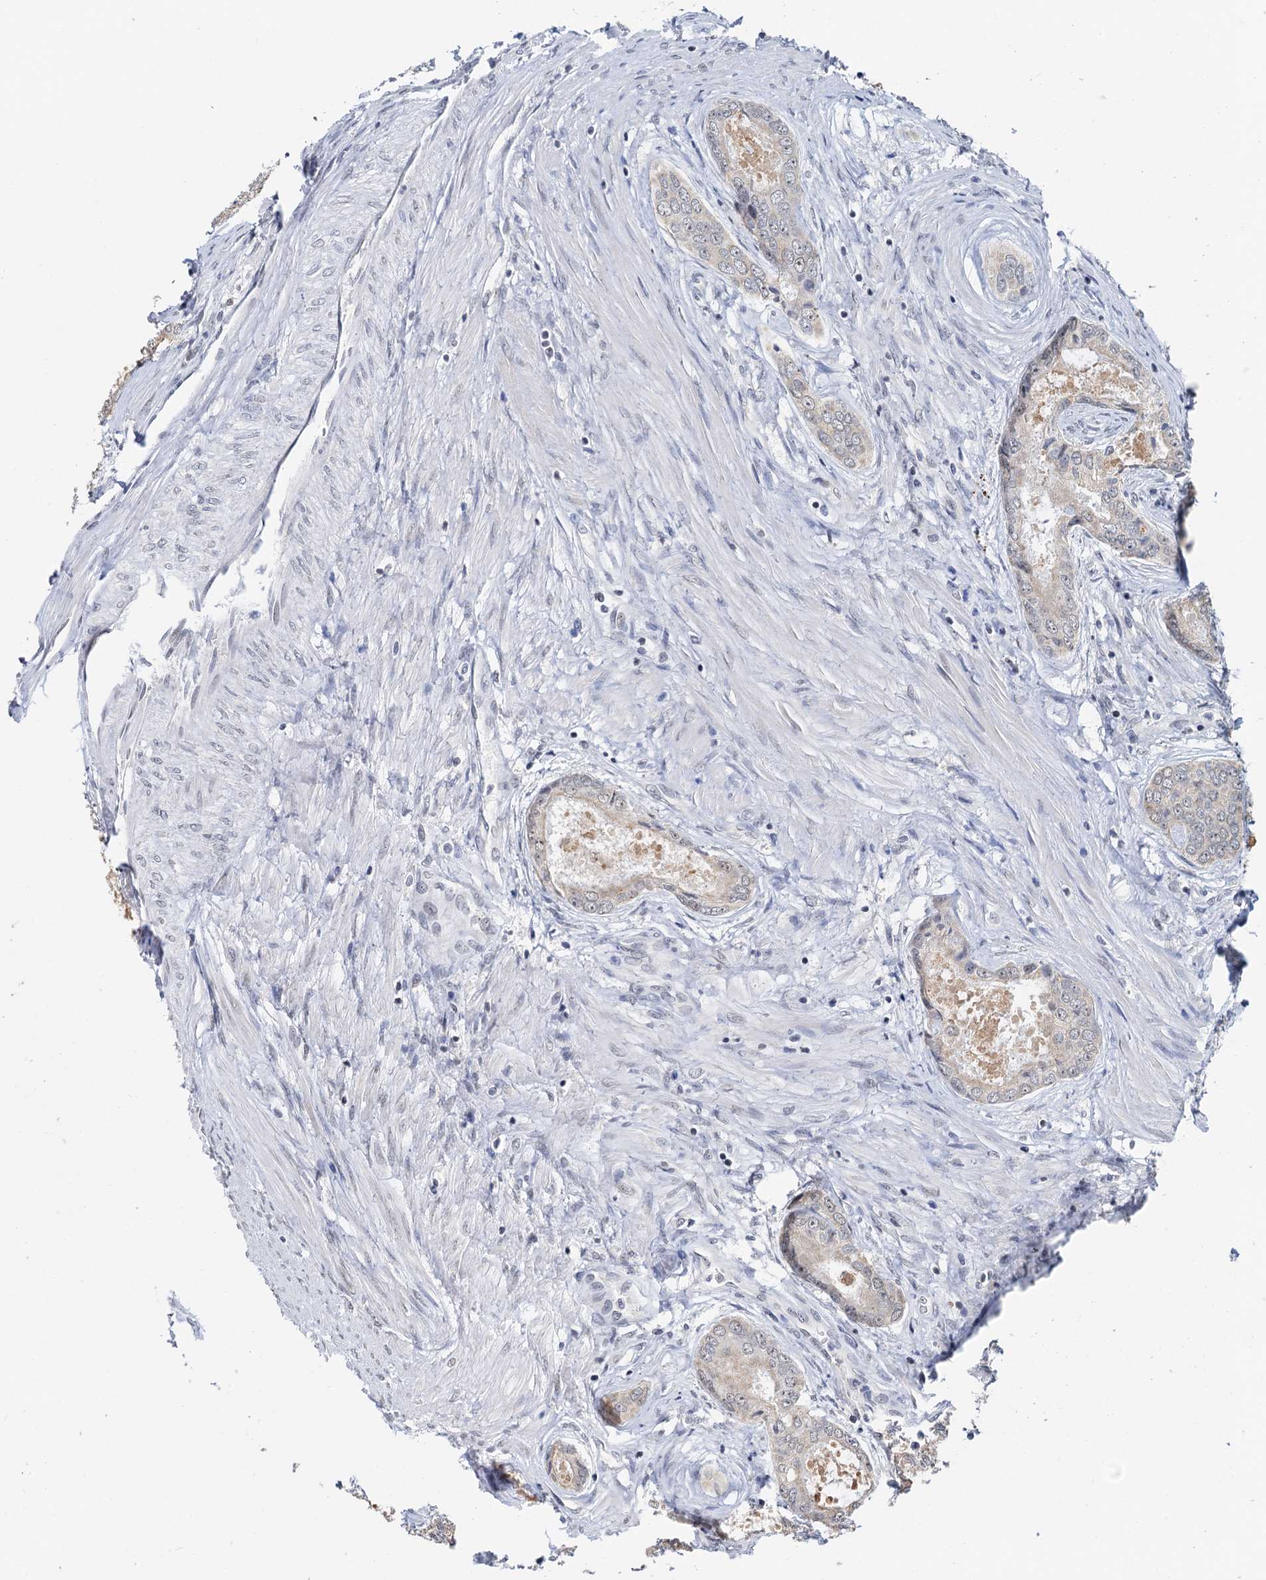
{"staining": {"intensity": "negative", "quantity": "none", "location": "none"}, "tissue": "prostate cancer", "cell_type": "Tumor cells", "image_type": "cancer", "snomed": [{"axis": "morphology", "description": "Adenocarcinoma, Low grade"}, {"axis": "topography", "description": "Prostate"}], "caption": "Adenocarcinoma (low-grade) (prostate) was stained to show a protein in brown. There is no significant expression in tumor cells. The staining was performed using DAB to visualize the protein expression in brown, while the nuclei were stained in blue with hematoxylin (Magnification: 20x).", "gene": "NAT10", "patient": {"sex": "male", "age": 68}}